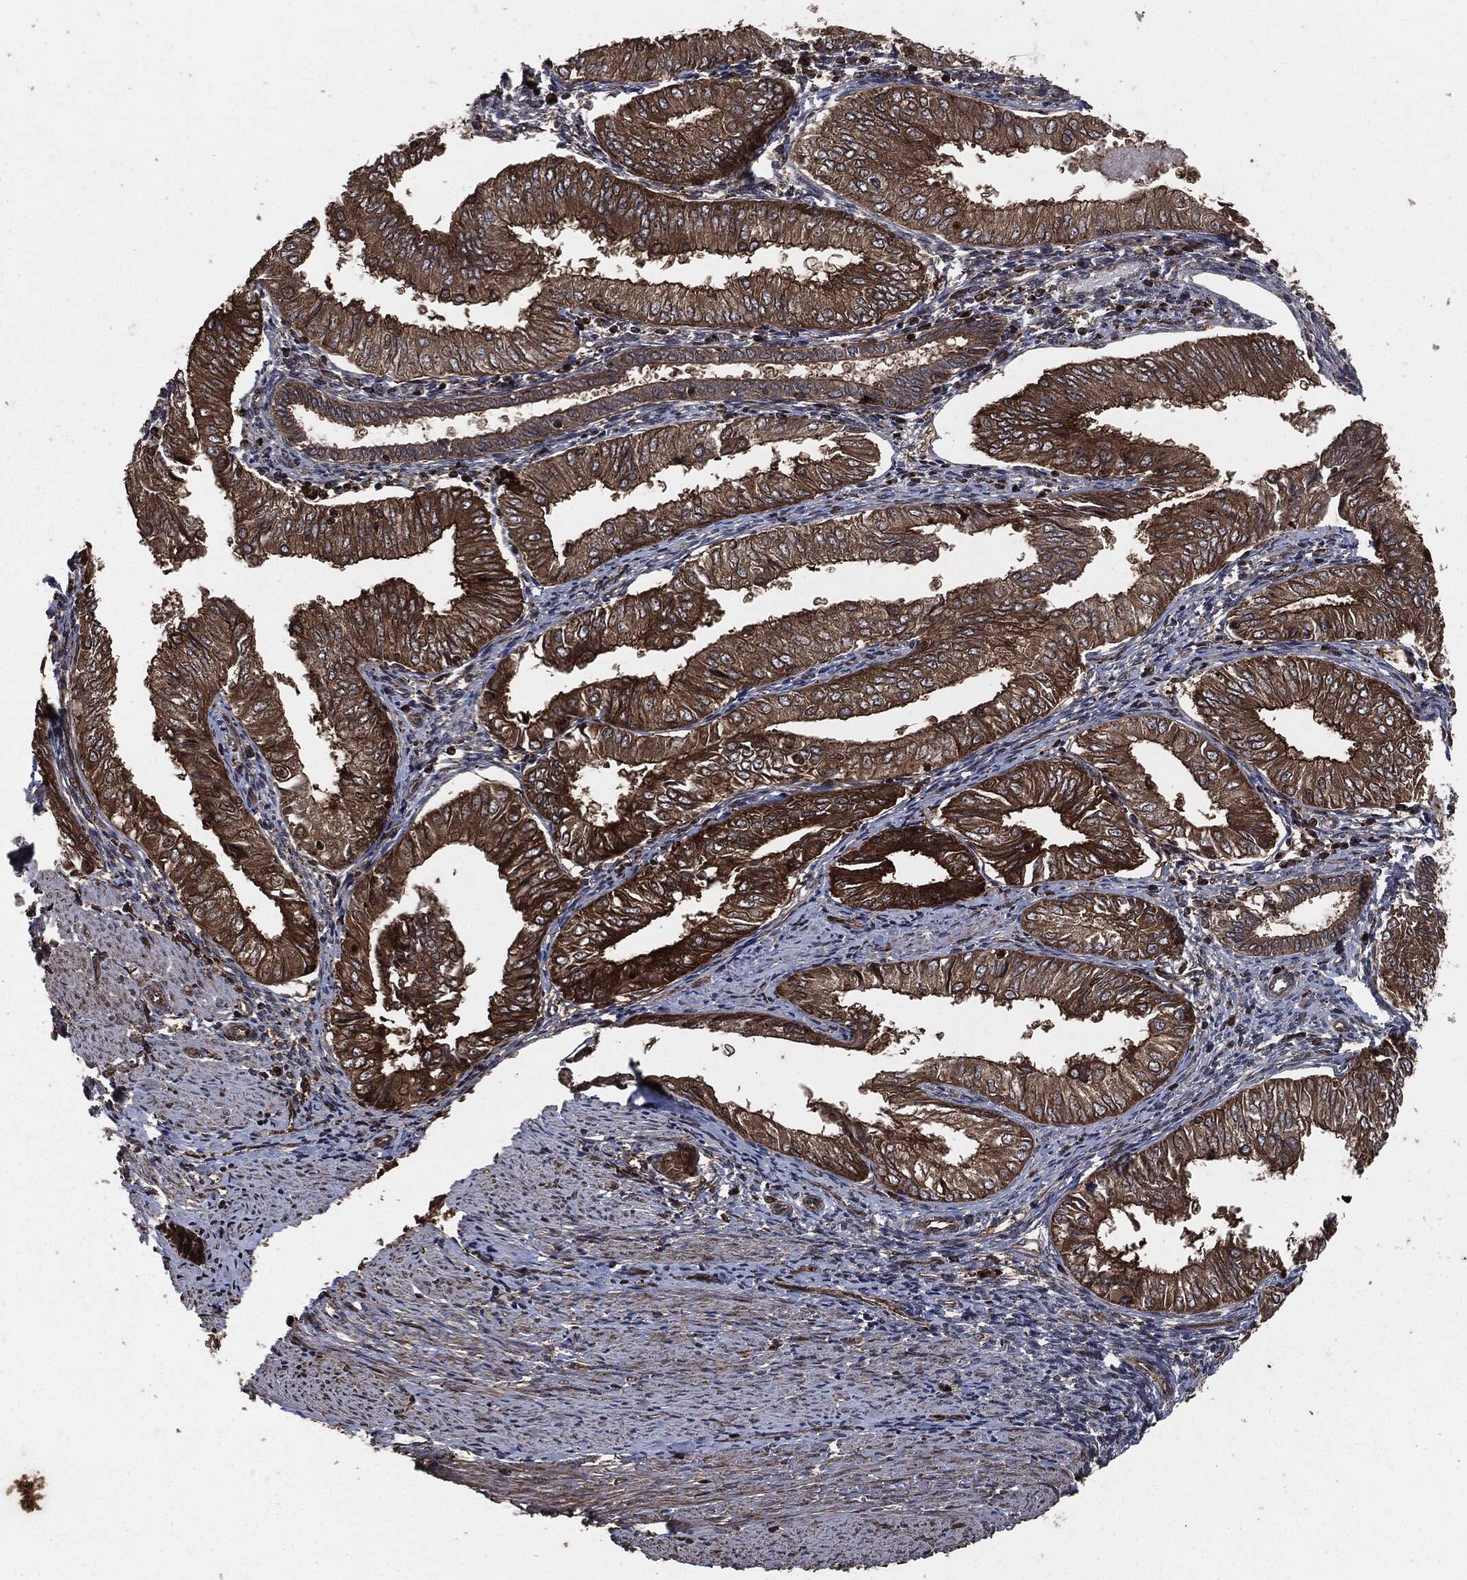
{"staining": {"intensity": "strong", "quantity": "25%-75%", "location": "cytoplasmic/membranous"}, "tissue": "endometrial cancer", "cell_type": "Tumor cells", "image_type": "cancer", "snomed": [{"axis": "morphology", "description": "Adenocarcinoma, NOS"}, {"axis": "topography", "description": "Endometrium"}], "caption": "Human endometrial cancer (adenocarcinoma) stained with a protein marker shows strong staining in tumor cells.", "gene": "IFIT1", "patient": {"sex": "female", "age": 53}}